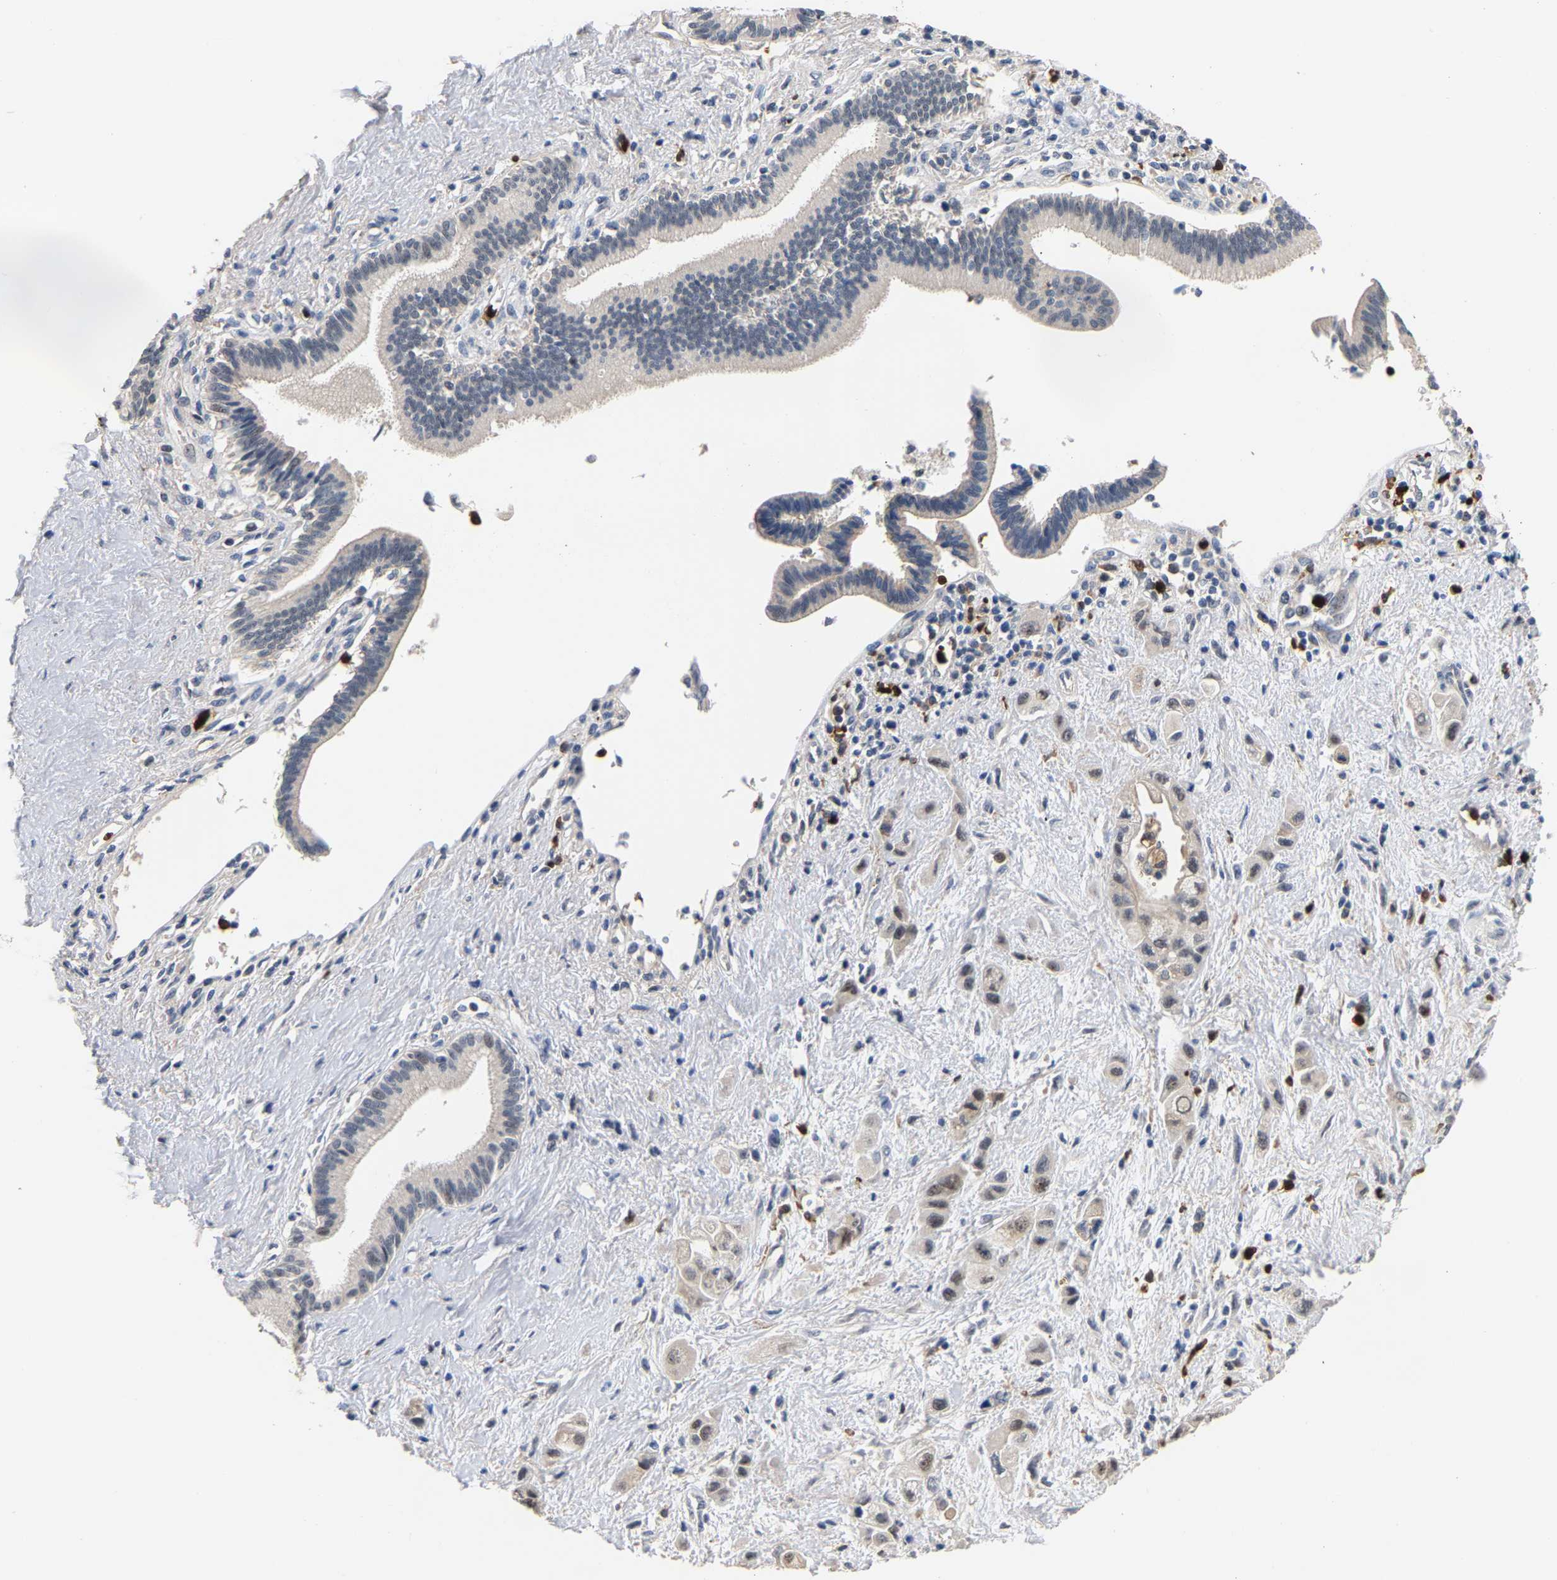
{"staining": {"intensity": "weak", "quantity": "<25%", "location": "nuclear"}, "tissue": "pancreatic cancer", "cell_type": "Tumor cells", "image_type": "cancer", "snomed": [{"axis": "morphology", "description": "Adenocarcinoma, NOS"}, {"axis": "topography", "description": "Pancreas"}], "caption": "The IHC micrograph has no significant staining in tumor cells of adenocarcinoma (pancreatic) tissue.", "gene": "TDRD7", "patient": {"sex": "female", "age": 66}}